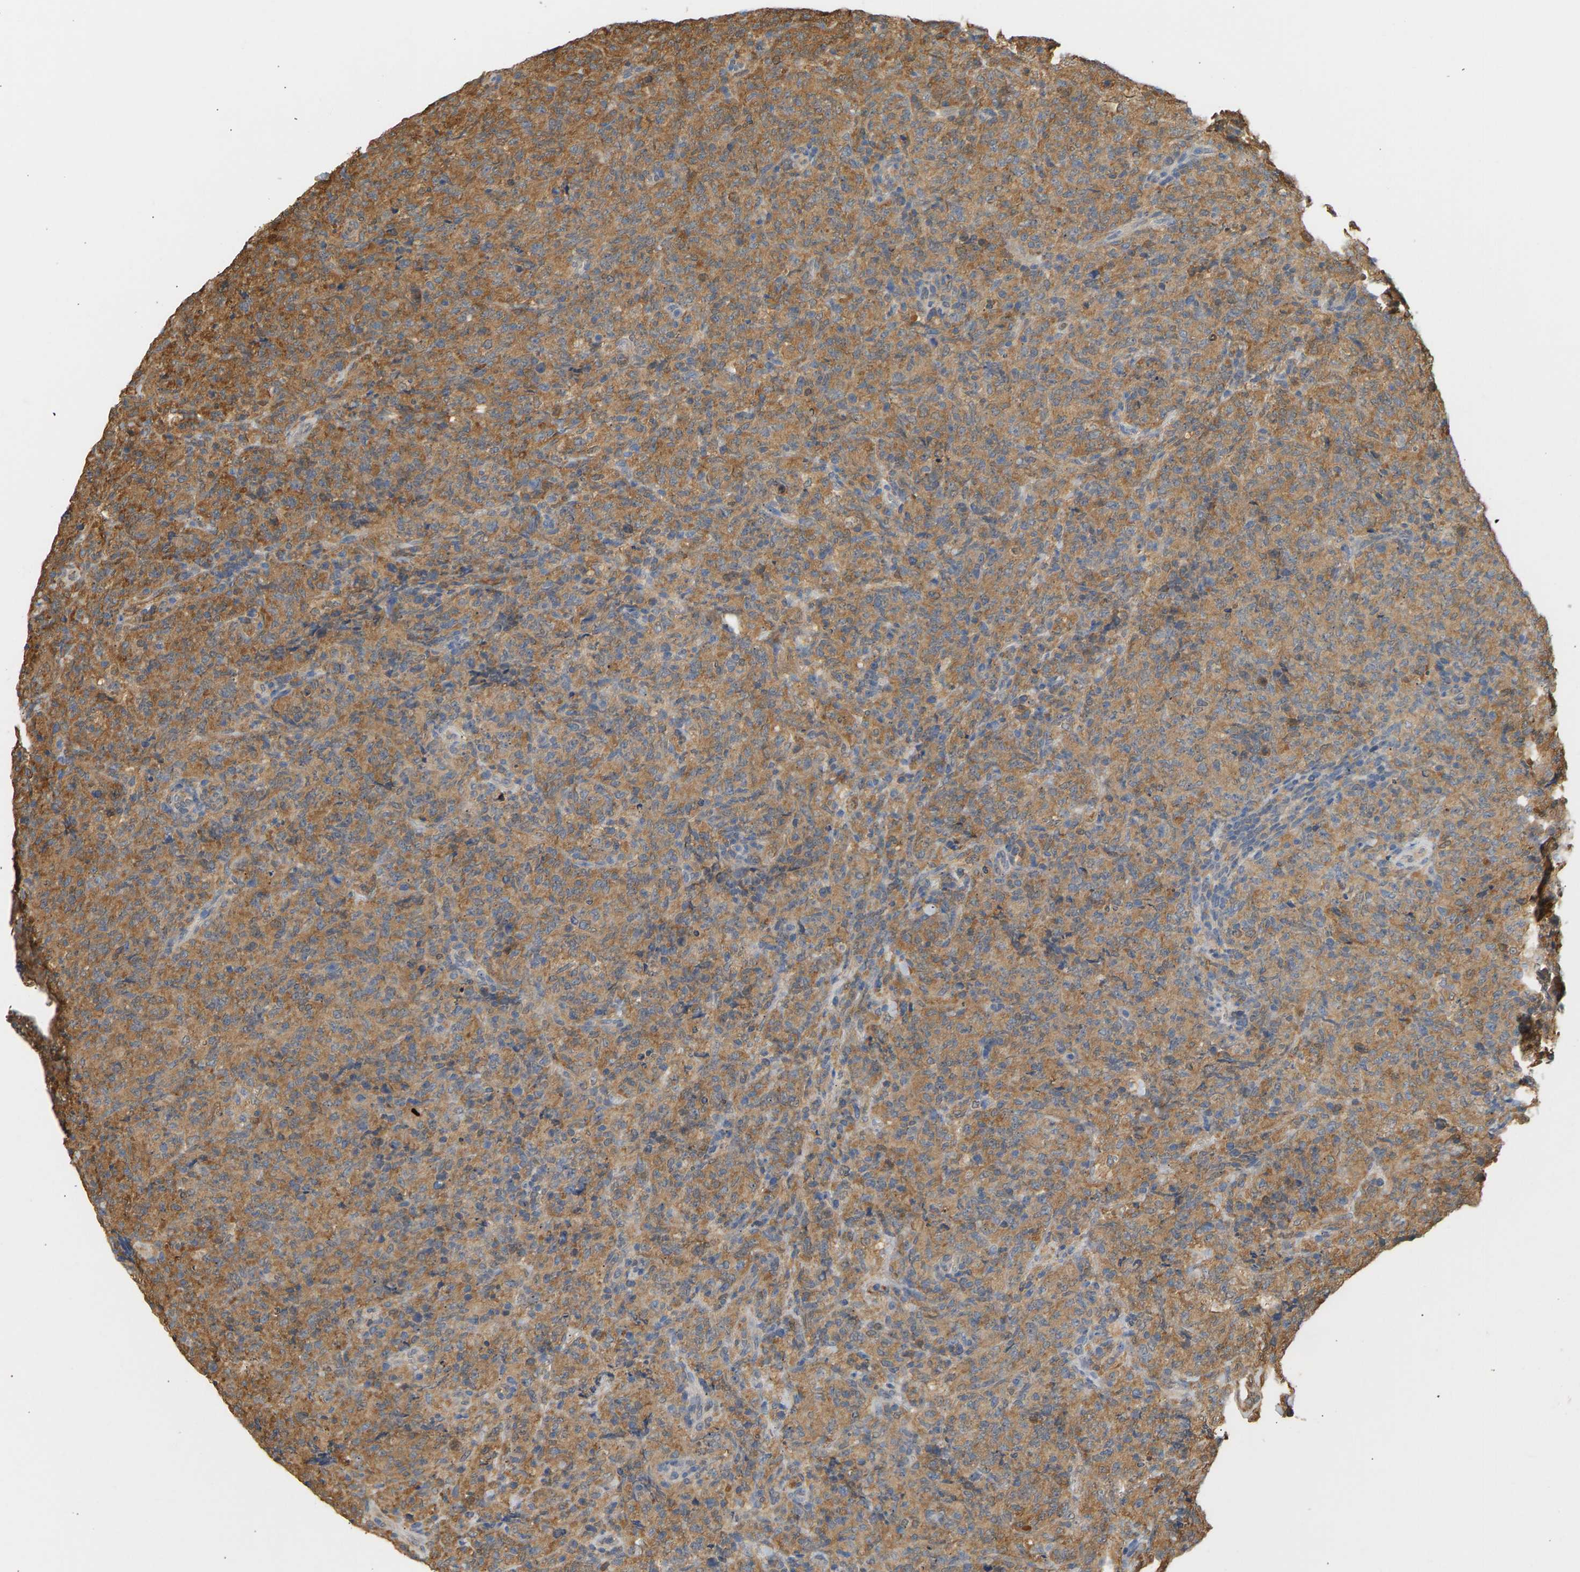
{"staining": {"intensity": "moderate", "quantity": ">75%", "location": "cytoplasmic/membranous"}, "tissue": "lymphoma", "cell_type": "Tumor cells", "image_type": "cancer", "snomed": [{"axis": "morphology", "description": "Malignant lymphoma, non-Hodgkin's type, High grade"}, {"axis": "topography", "description": "Tonsil"}], "caption": "Malignant lymphoma, non-Hodgkin's type (high-grade) was stained to show a protein in brown. There is medium levels of moderate cytoplasmic/membranous positivity in approximately >75% of tumor cells.", "gene": "ENO1", "patient": {"sex": "female", "age": 36}}